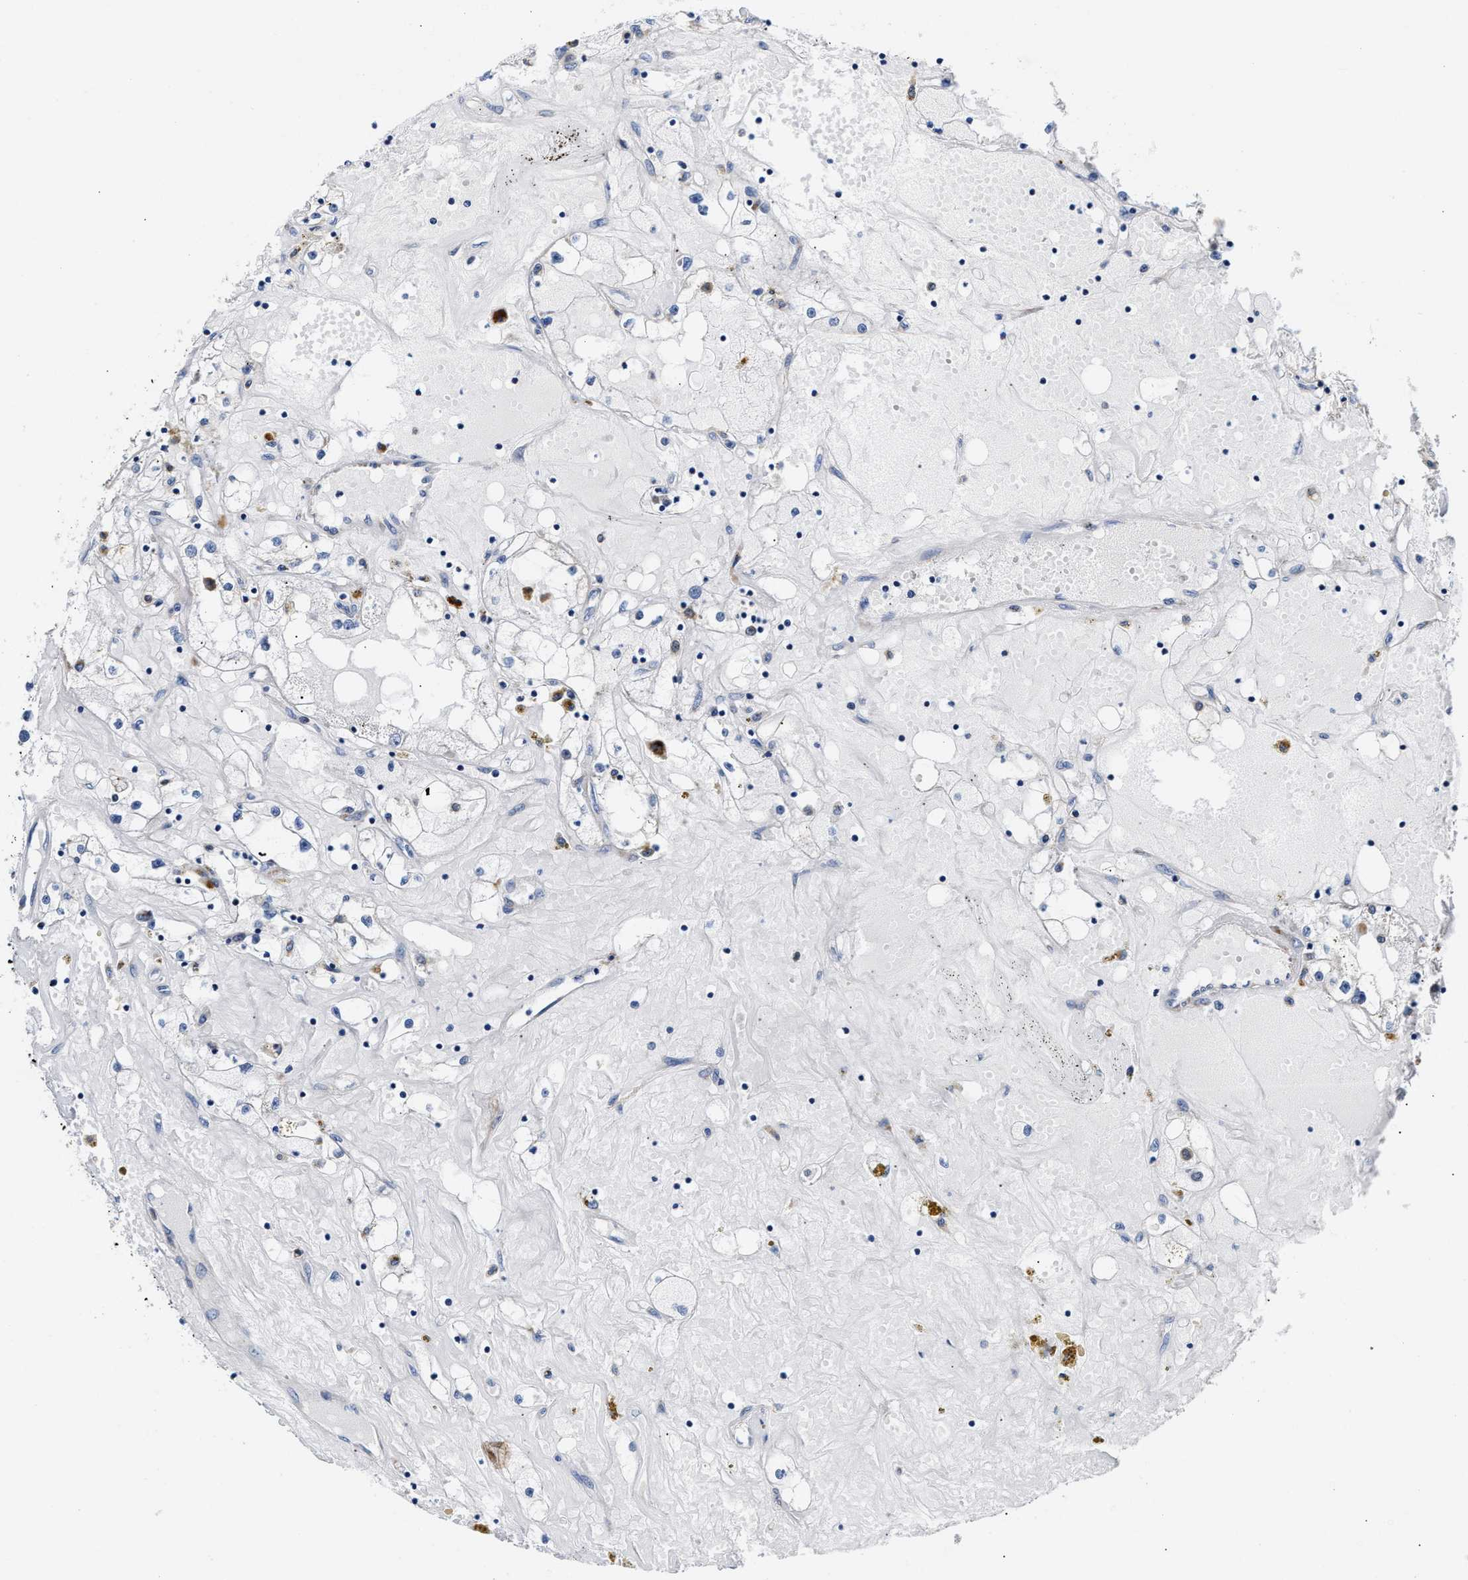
{"staining": {"intensity": "negative", "quantity": "none", "location": "none"}, "tissue": "renal cancer", "cell_type": "Tumor cells", "image_type": "cancer", "snomed": [{"axis": "morphology", "description": "Adenocarcinoma, NOS"}, {"axis": "topography", "description": "Kidney"}], "caption": "Tumor cells are negative for brown protein staining in renal cancer (adenocarcinoma).", "gene": "ACADVL", "patient": {"sex": "male", "age": 56}}